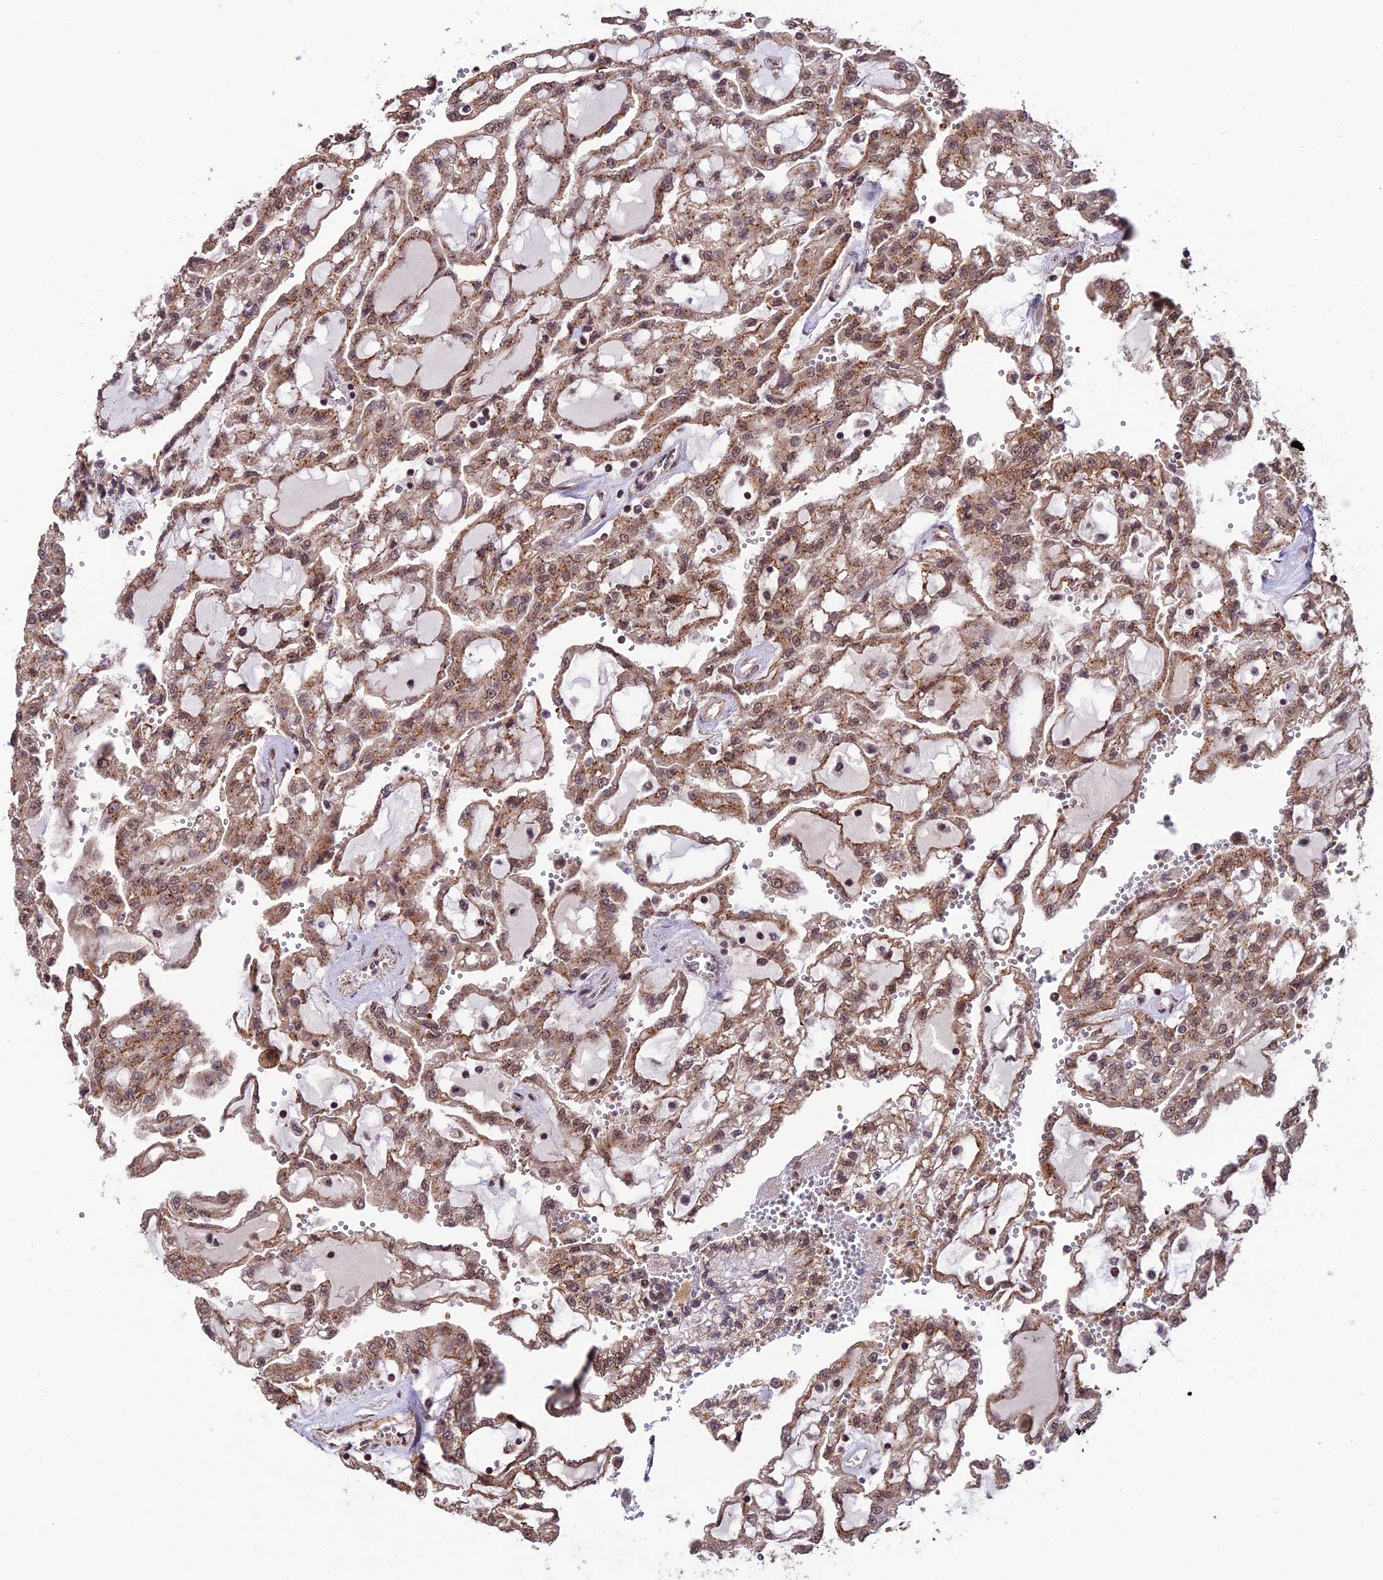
{"staining": {"intensity": "moderate", "quantity": ">75%", "location": "cytoplasmic/membranous"}, "tissue": "renal cancer", "cell_type": "Tumor cells", "image_type": "cancer", "snomed": [{"axis": "morphology", "description": "Adenocarcinoma, NOS"}, {"axis": "topography", "description": "Kidney"}], "caption": "Immunohistochemical staining of renal cancer shows medium levels of moderate cytoplasmic/membranous expression in about >75% of tumor cells. The protein of interest is stained brown, and the nuclei are stained in blue (DAB IHC with brightfield microscopy, high magnification).", "gene": "CABIN1", "patient": {"sex": "male", "age": 63}}